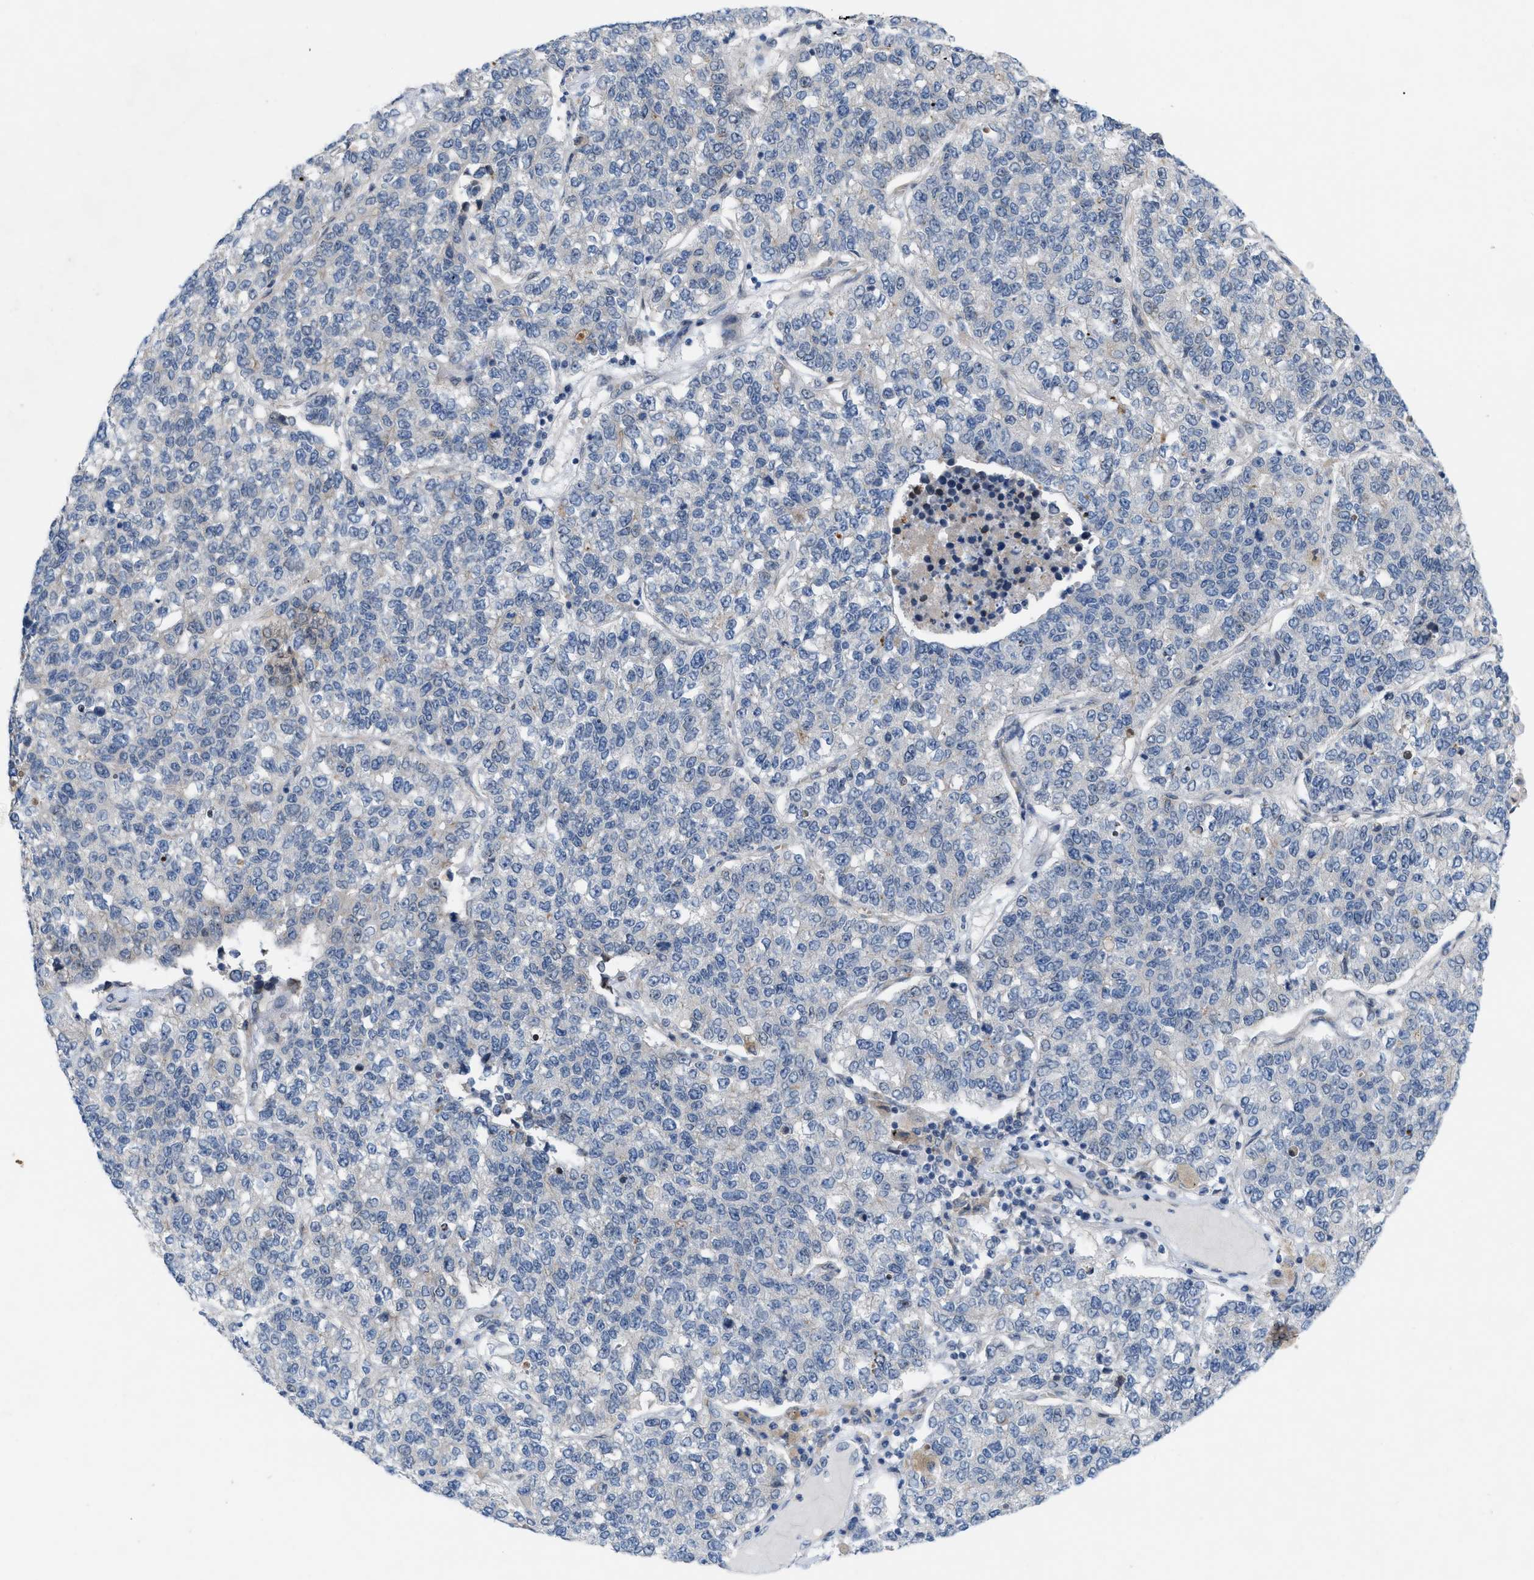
{"staining": {"intensity": "negative", "quantity": "none", "location": "none"}, "tissue": "lung cancer", "cell_type": "Tumor cells", "image_type": "cancer", "snomed": [{"axis": "morphology", "description": "Adenocarcinoma, NOS"}, {"axis": "topography", "description": "Lung"}], "caption": "Immunohistochemistry (IHC) of lung cancer (adenocarcinoma) demonstrates no positivity in tumor cells.", "gene": "NDEL1", "patient": {"sex": "male", "age": 49}}